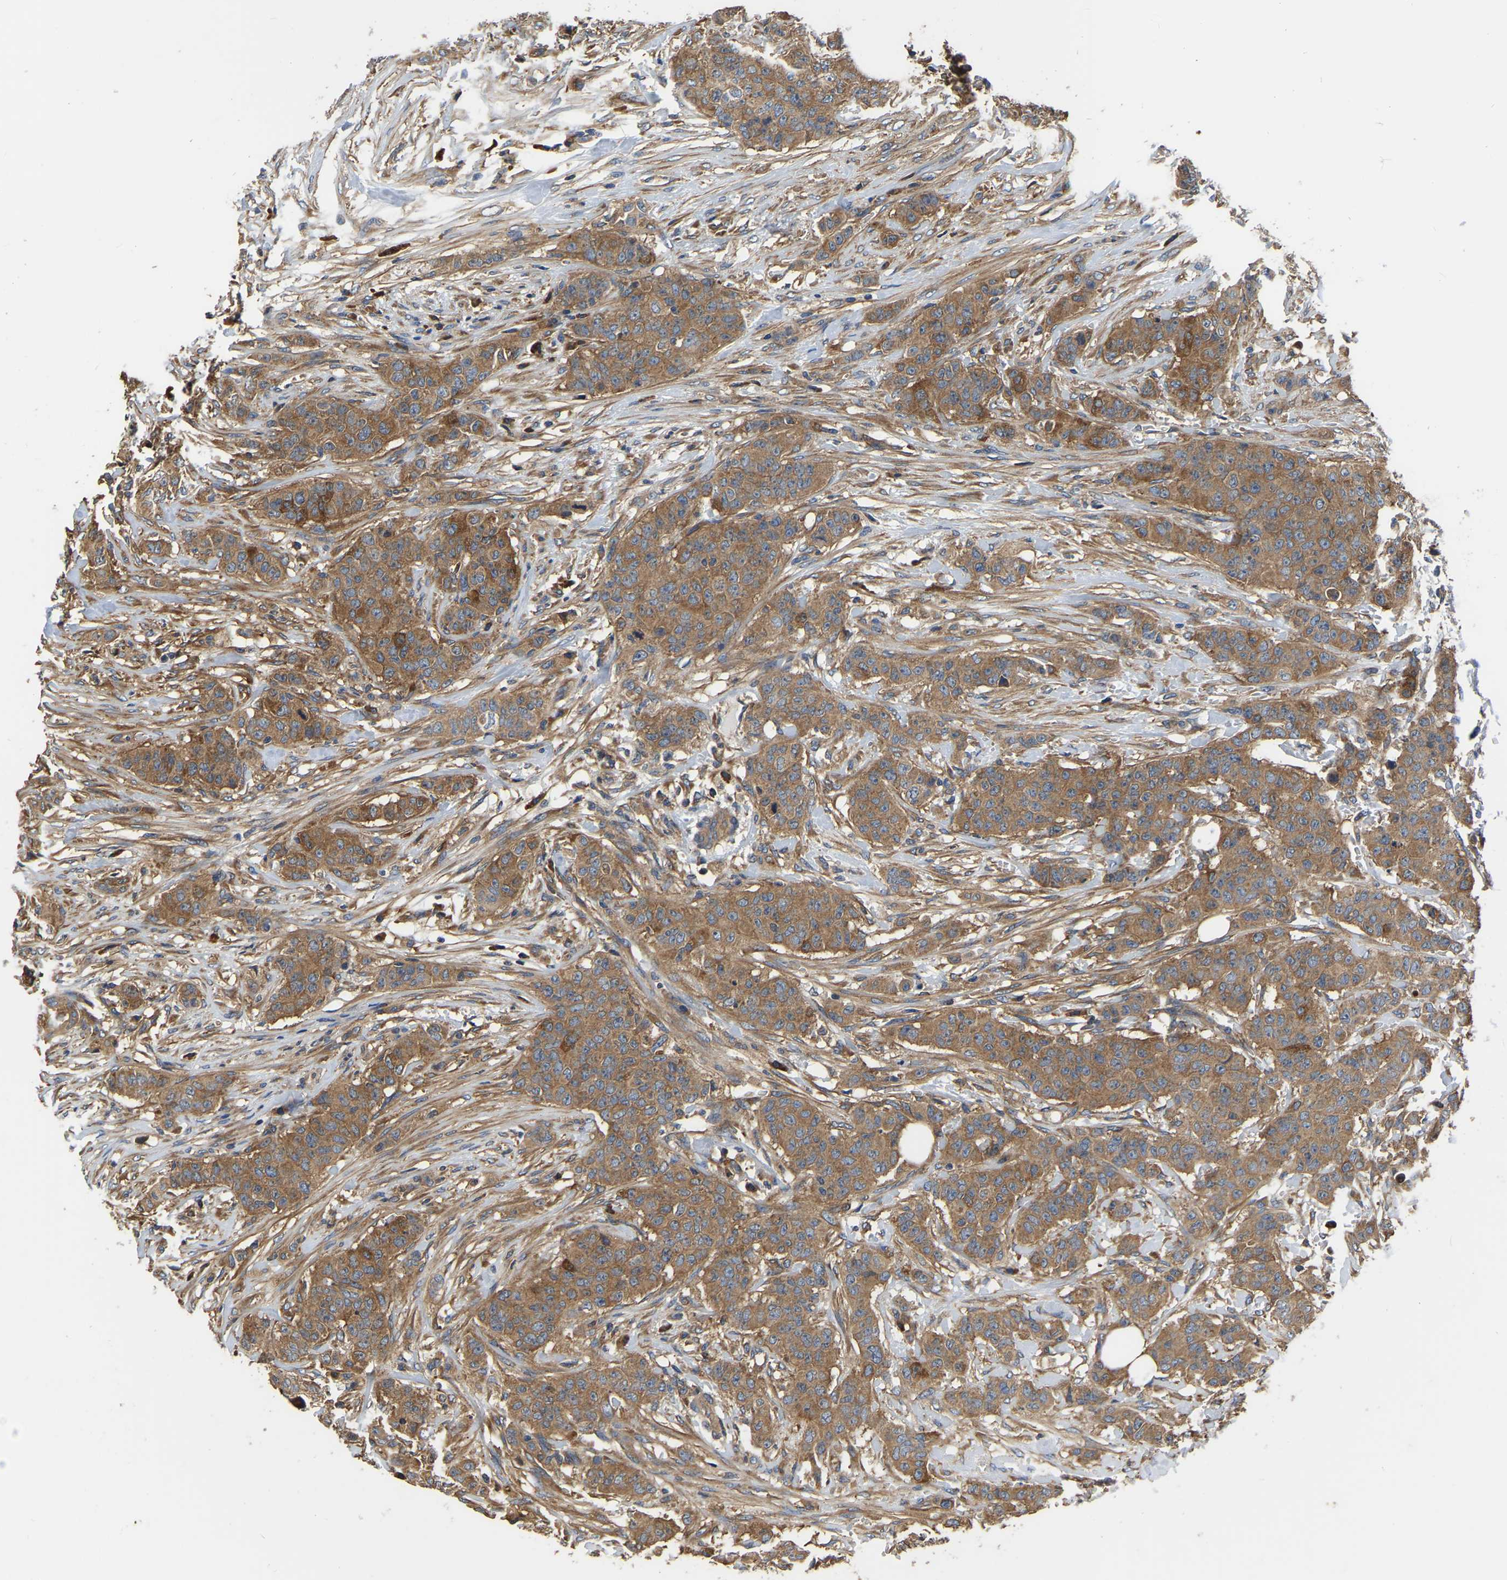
{"staining": {"intensity": "moderate", "quantity": ">75%", "location": "cytoplasmic/membranous"}, "tissue": "breast cancer", "cell_type": "Tumor cells", "image_type": "cancer", "snomed": [{"axis": "morphology", "description": "Normal tissue, NOS"}, {"axis": "morphology", "description": "Duct carcinoma"}, {"axis": "topography", "description": "Breast"}], "caption": "Immunohistochemical staining of human breast cancer (intraductal carcinoma) displays moderate cytoplasmic/membranous protein positivity in approximately >75% of tumor cells. Nuclei are stained in blue.", "gene": "GARS1", "patient": {"sex": "female", "age": 40}}